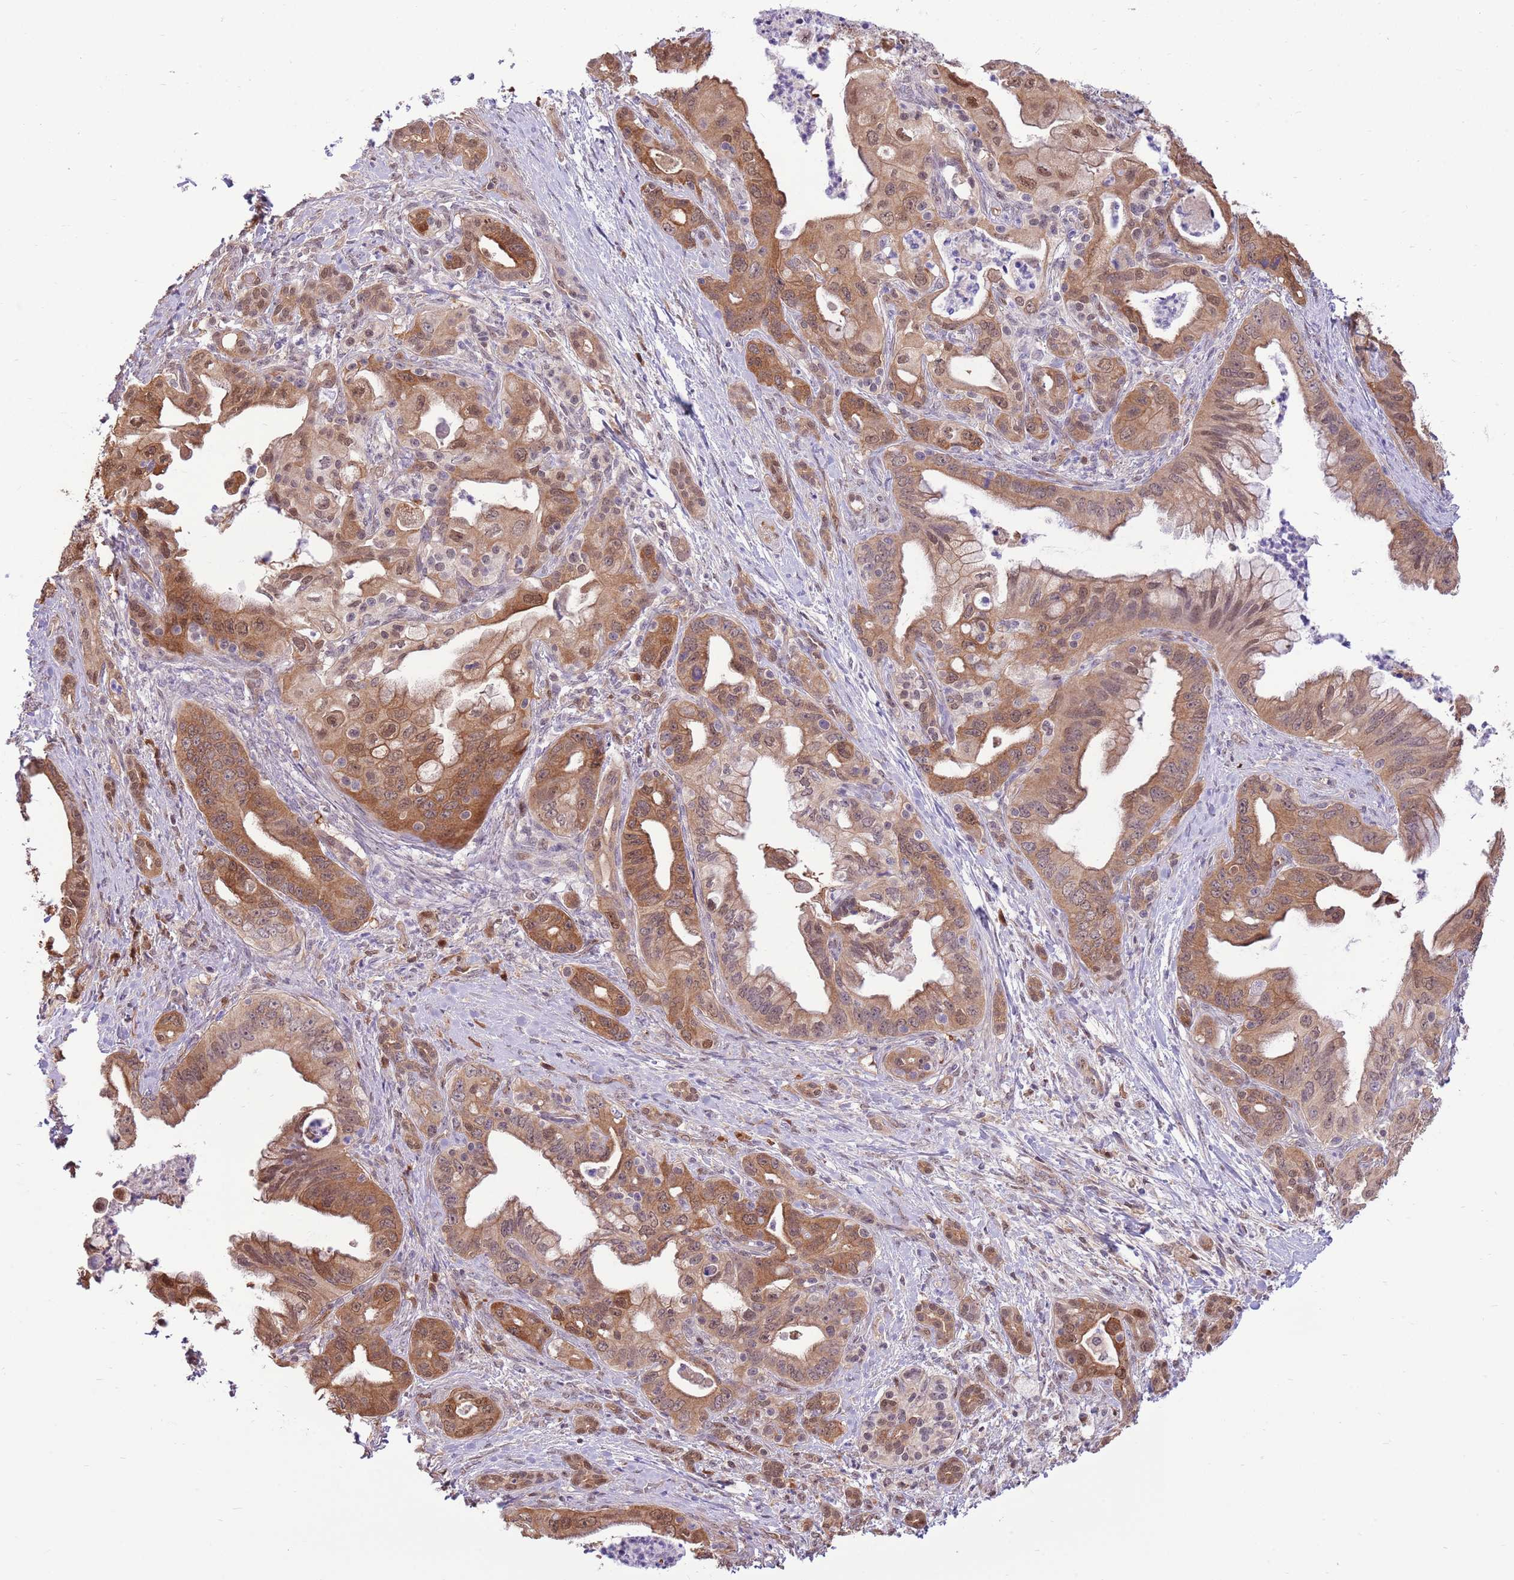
{"staining": {"intensity": "moderate", "quantity": ">75%", "location": "cytoplasmic/membranous,nuclear"}, "tissue": "pancreatic cancer", "cell_type": "Tumor cells", "image_type": "cancer", "snomed": [{"axis": "morphology", "description": "Adenocarcinoma, NOS"}, {"axis": "topography", "description": "Pancreas"}], "caption": "Immunohistochemistry image of pancreatic adenocarcinoma stained for a protein (brown), which shows medium levels of moderate cytoplasmic/membranous and nuclear positivity in about >75% of tumor cells.", "gene": "NSFL1C", "patient": {"sex": "male", "age": 58}}